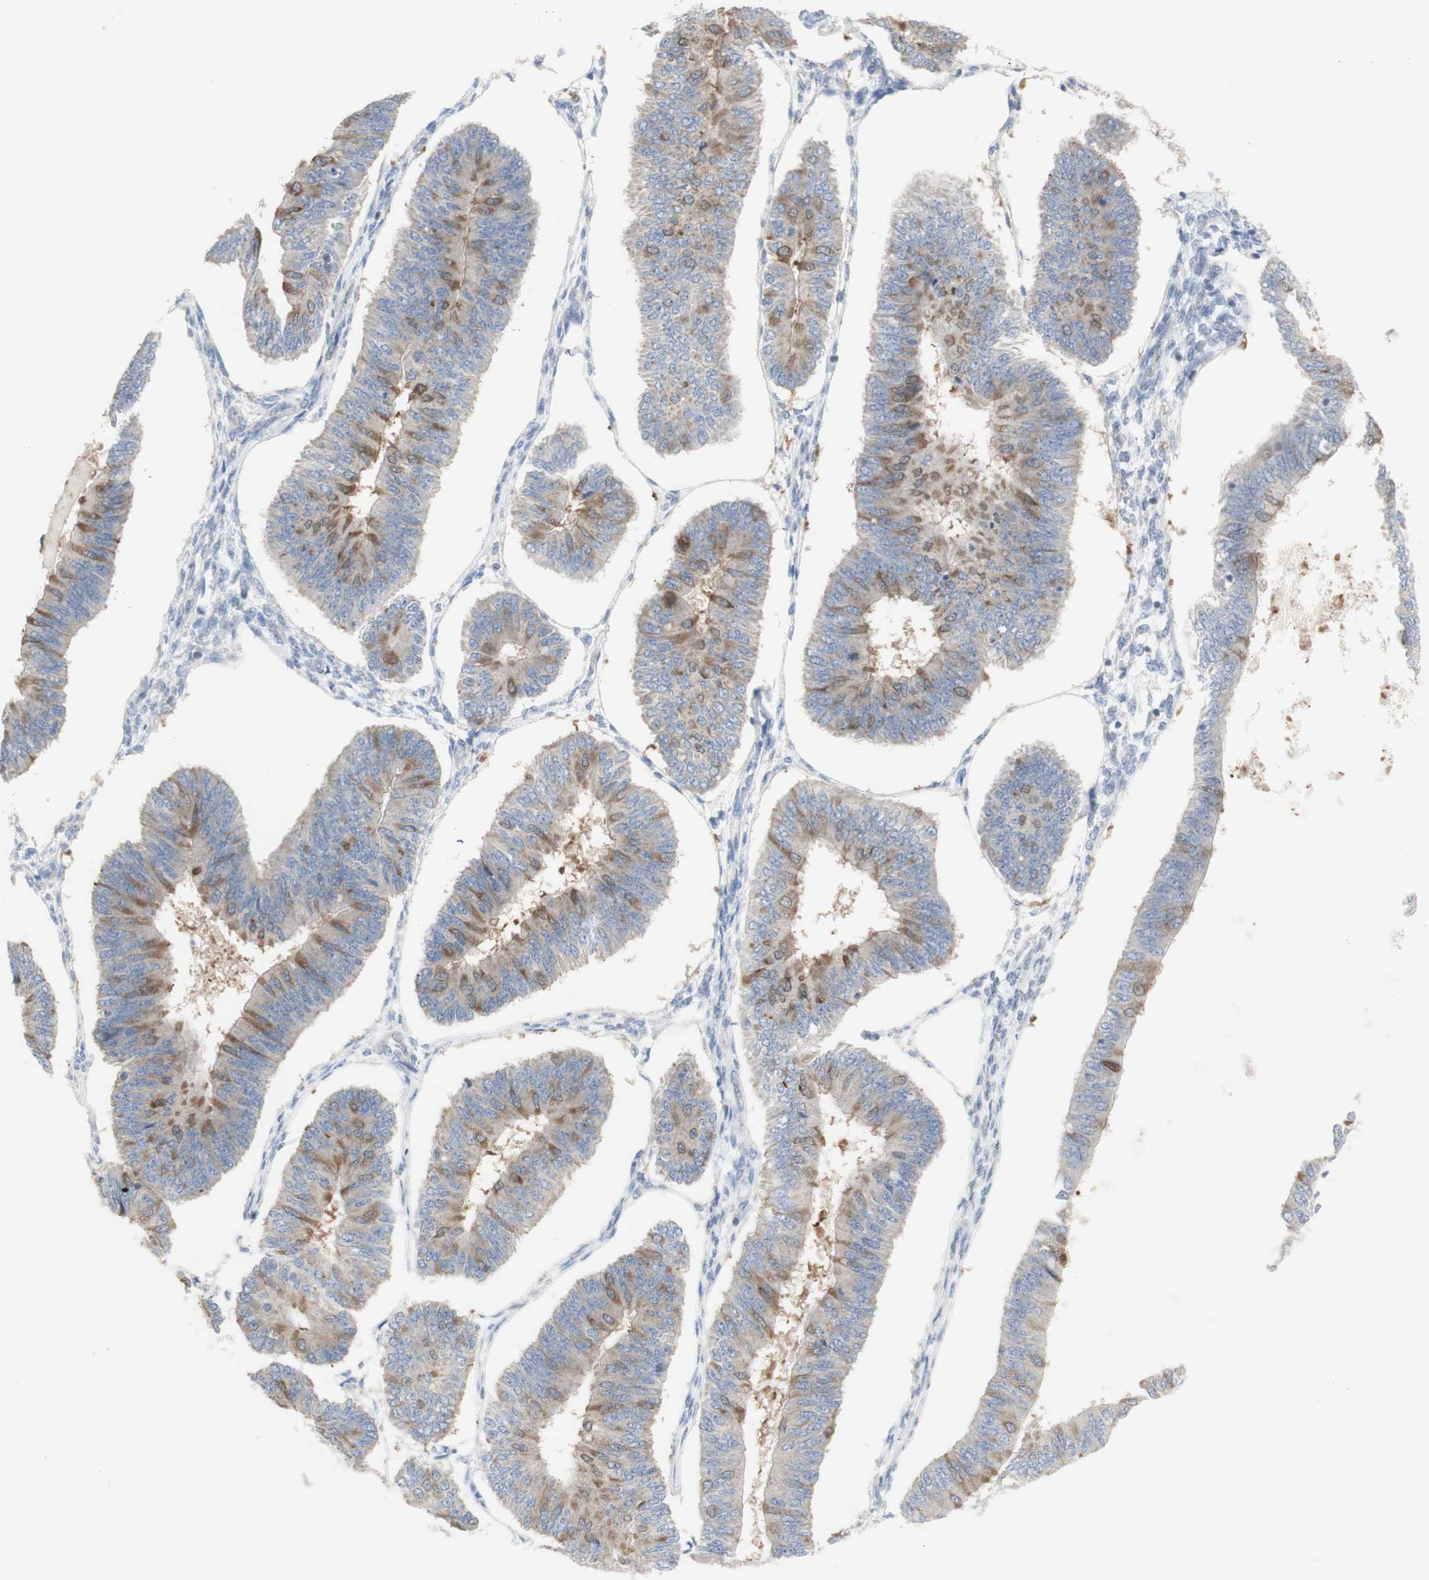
{"staining": {"intensity": "moderate", "quantity": "25%-75%", "location": "cytoplasmic/membranous"}, "tissue": "endometrial cancer", "cell_type": "Tumor cells", "image_type": "cancer", "snomed": [{"axis": "morphology", "description": "Adenocarcinoma, NOS"}, {"axis": "topography", "description": "Endometrium"}], "caption": "Protein analysis of endometrial cancer (adenocarcinoma) tissue shows moderate cytoplasmic/membranous positivity in approximately 25%-75% of tumor cells.", "gene": "C3orf52", "patient": {"sex": "female", "age": 58}}